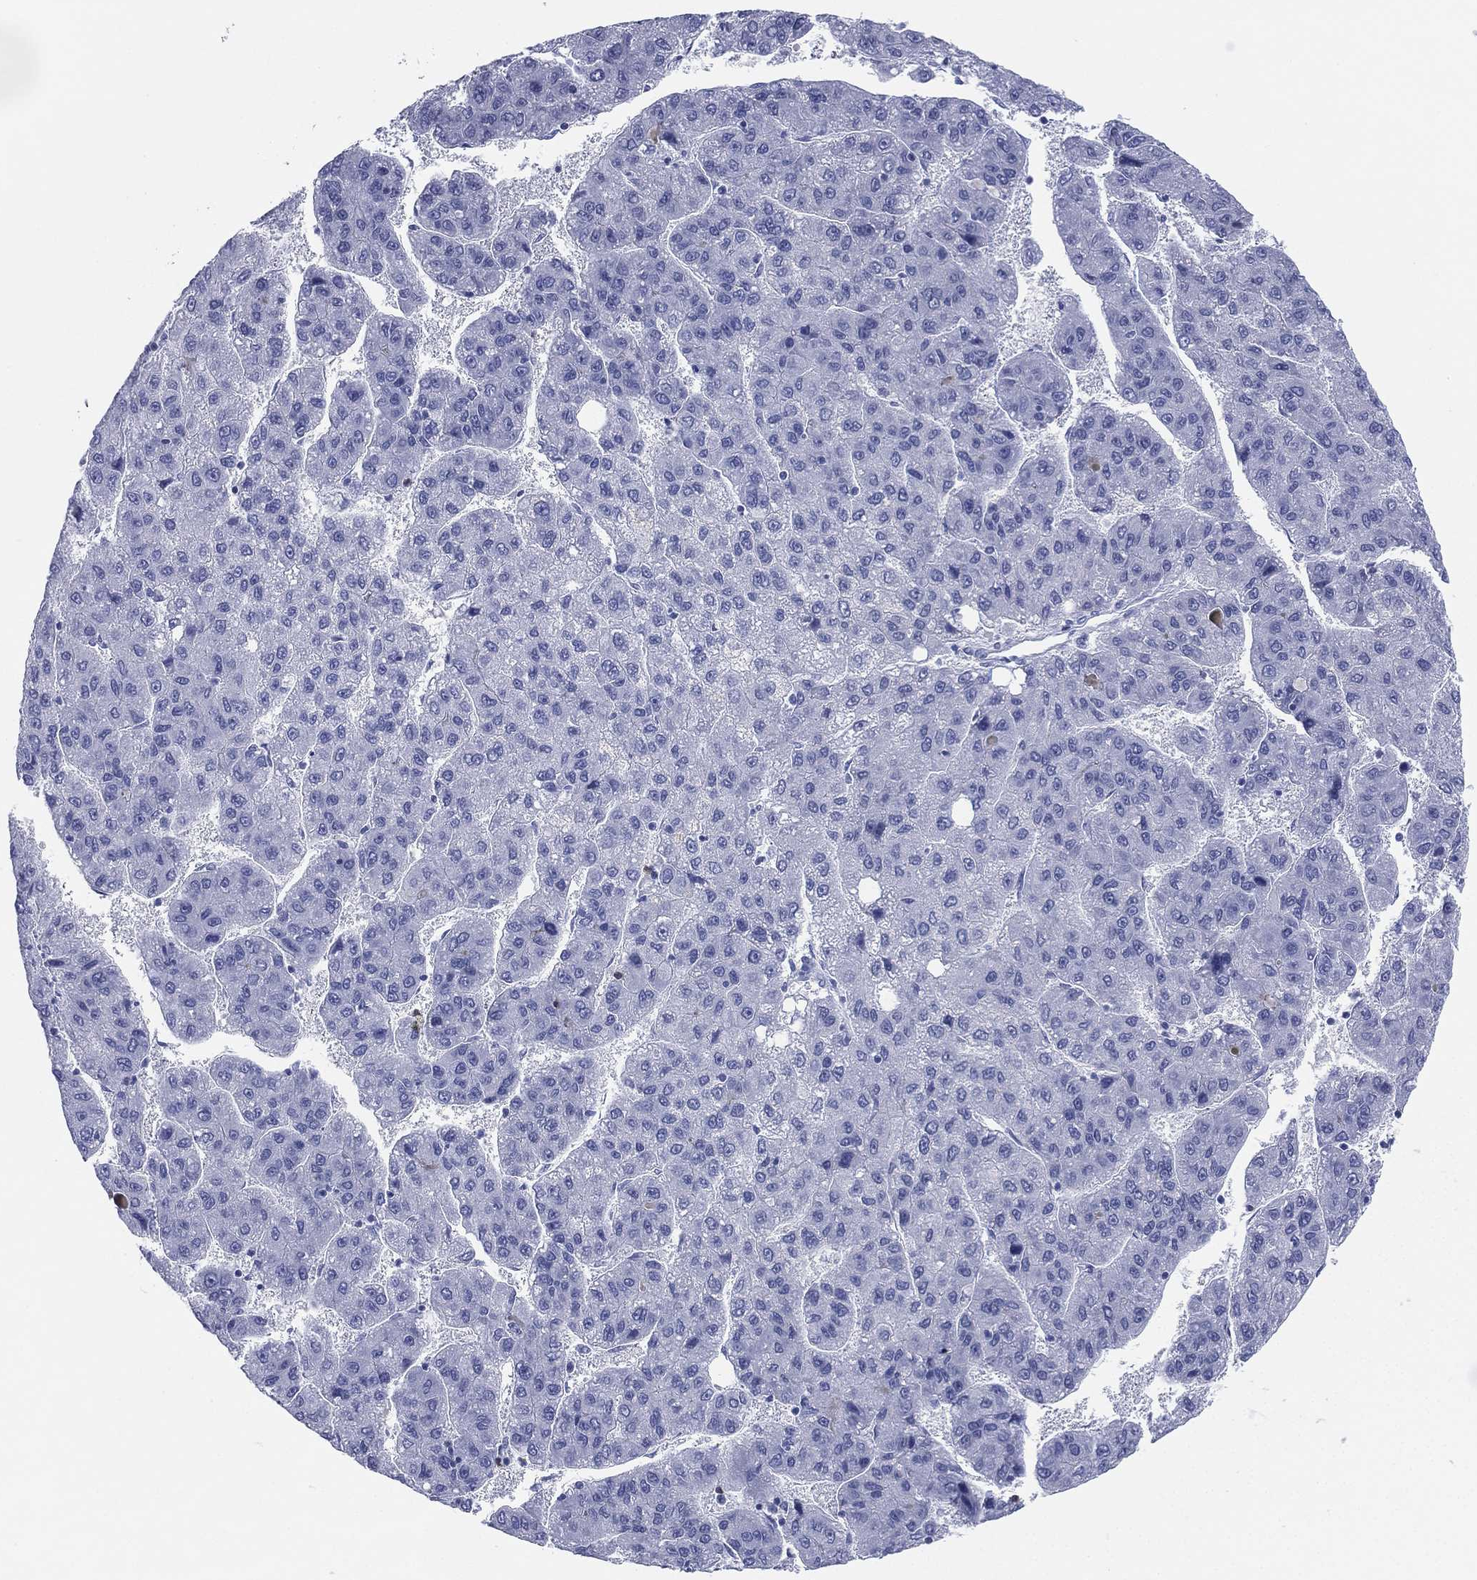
{"staining": {"intensity": "negative", "quantity": "none", "location": "none"}, "tissue": "liver cancer", "cell_type": "Tumor cells", "image_type": "cancer", "snomed": [{"axis": "morphology", "description": "Carcinoma, Hepatocellular, NOS"}, {"axis": "topography", "description": "Liver"}], "caption": "A photomicrograph of human liver hepatocellular carcinoma is negative for staining in tumor cells.", "gene": "CD79A", "patient": {"sex": "female", "age": 82}}